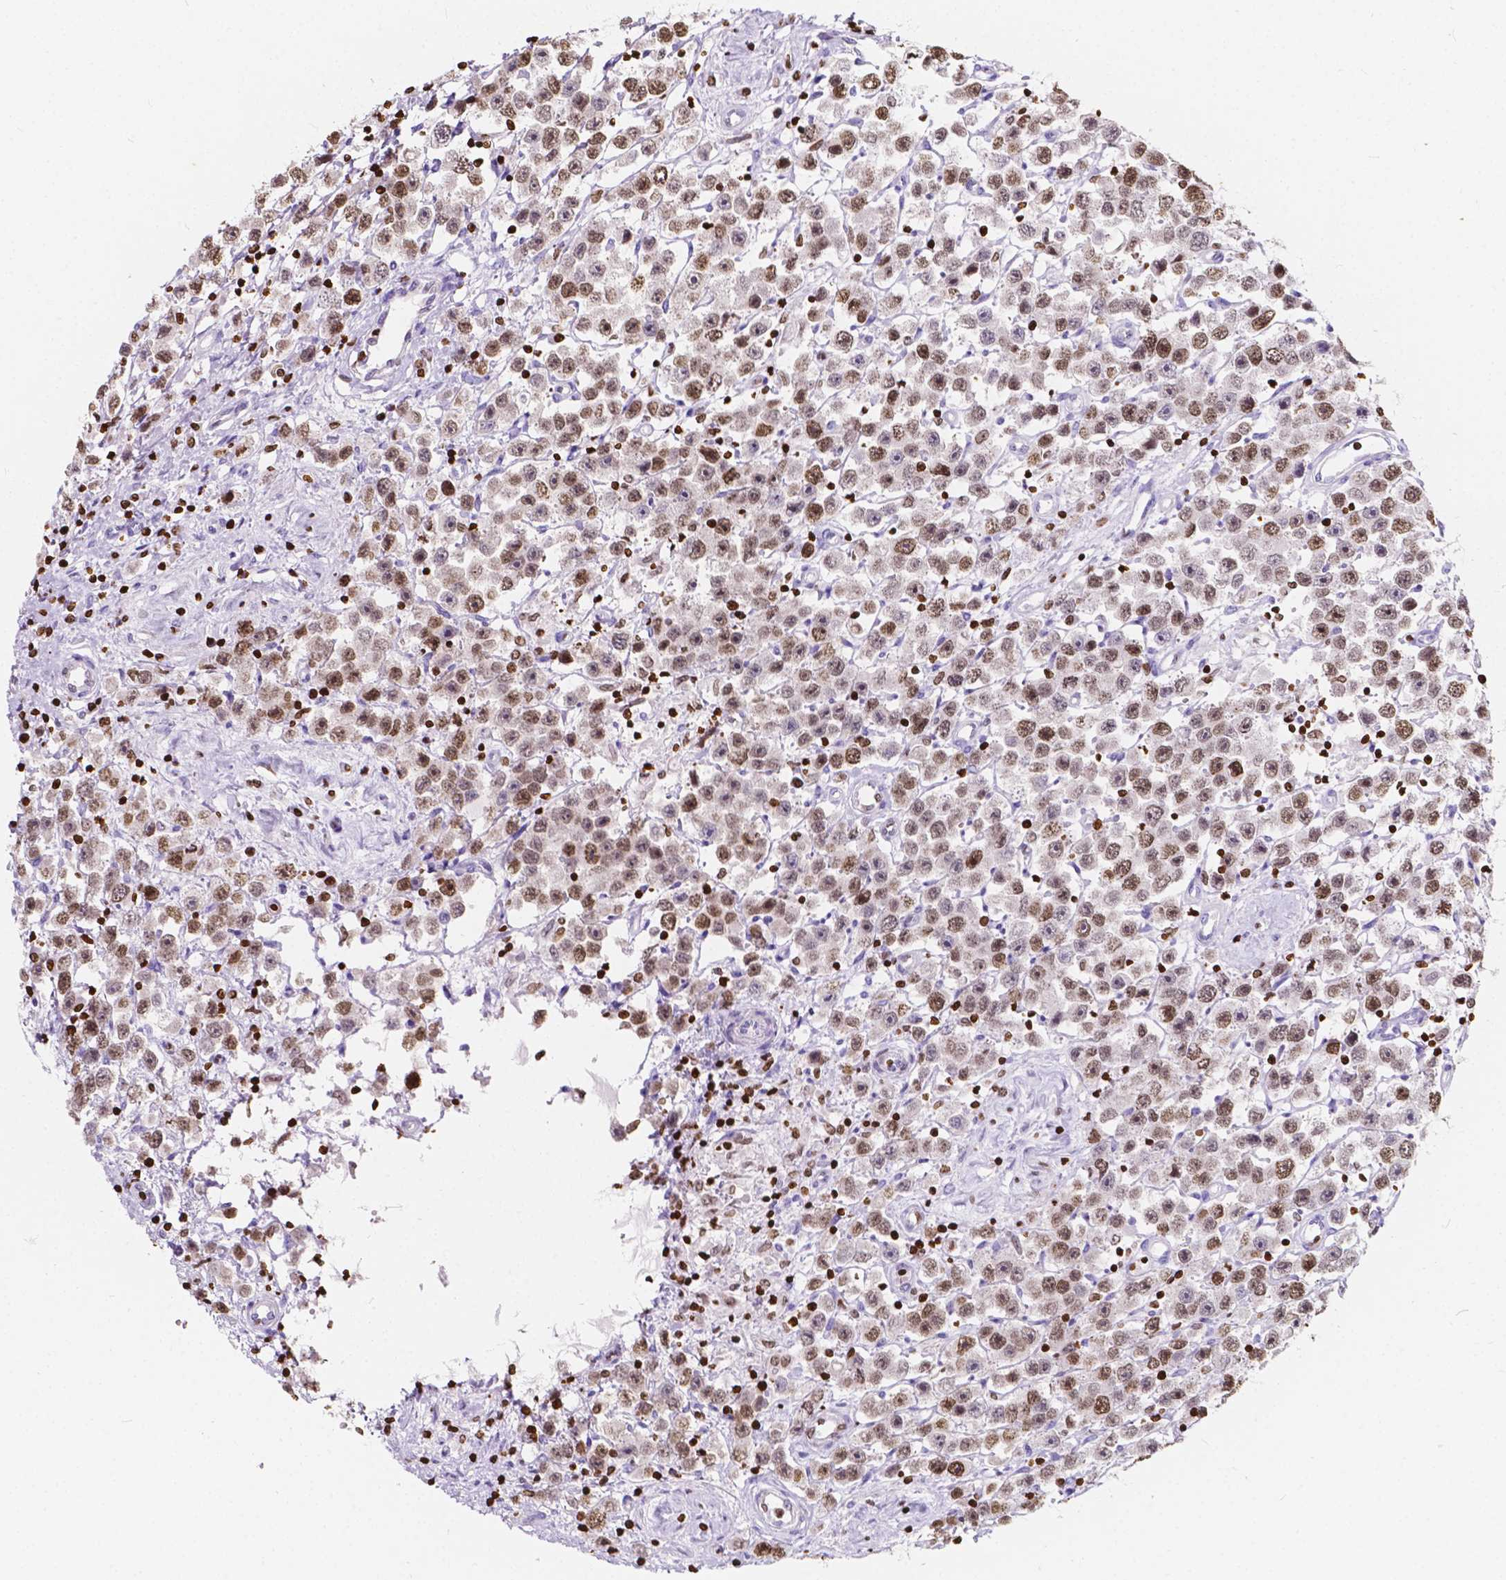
{"staining": {"intensity": "moderate", "quantity": ">75%", "location": "nuclear"}, "tissue": "testis cancer", "cell_type": "Tumor cells", "image_type": "cancer", "snomed": [{"axis": "morphology", "description": "Seminoma, NOS"}, {"axis": "topography", "description": "Testis"}], "caption": "IHC image of human seminoma (testis) stained for a protein (brown), which exhibits medium levels of moderate nuclear staining in about >75% of tumor cells.", "gene": "CBY3", "patient": {"sex": "male", "age": 45}}